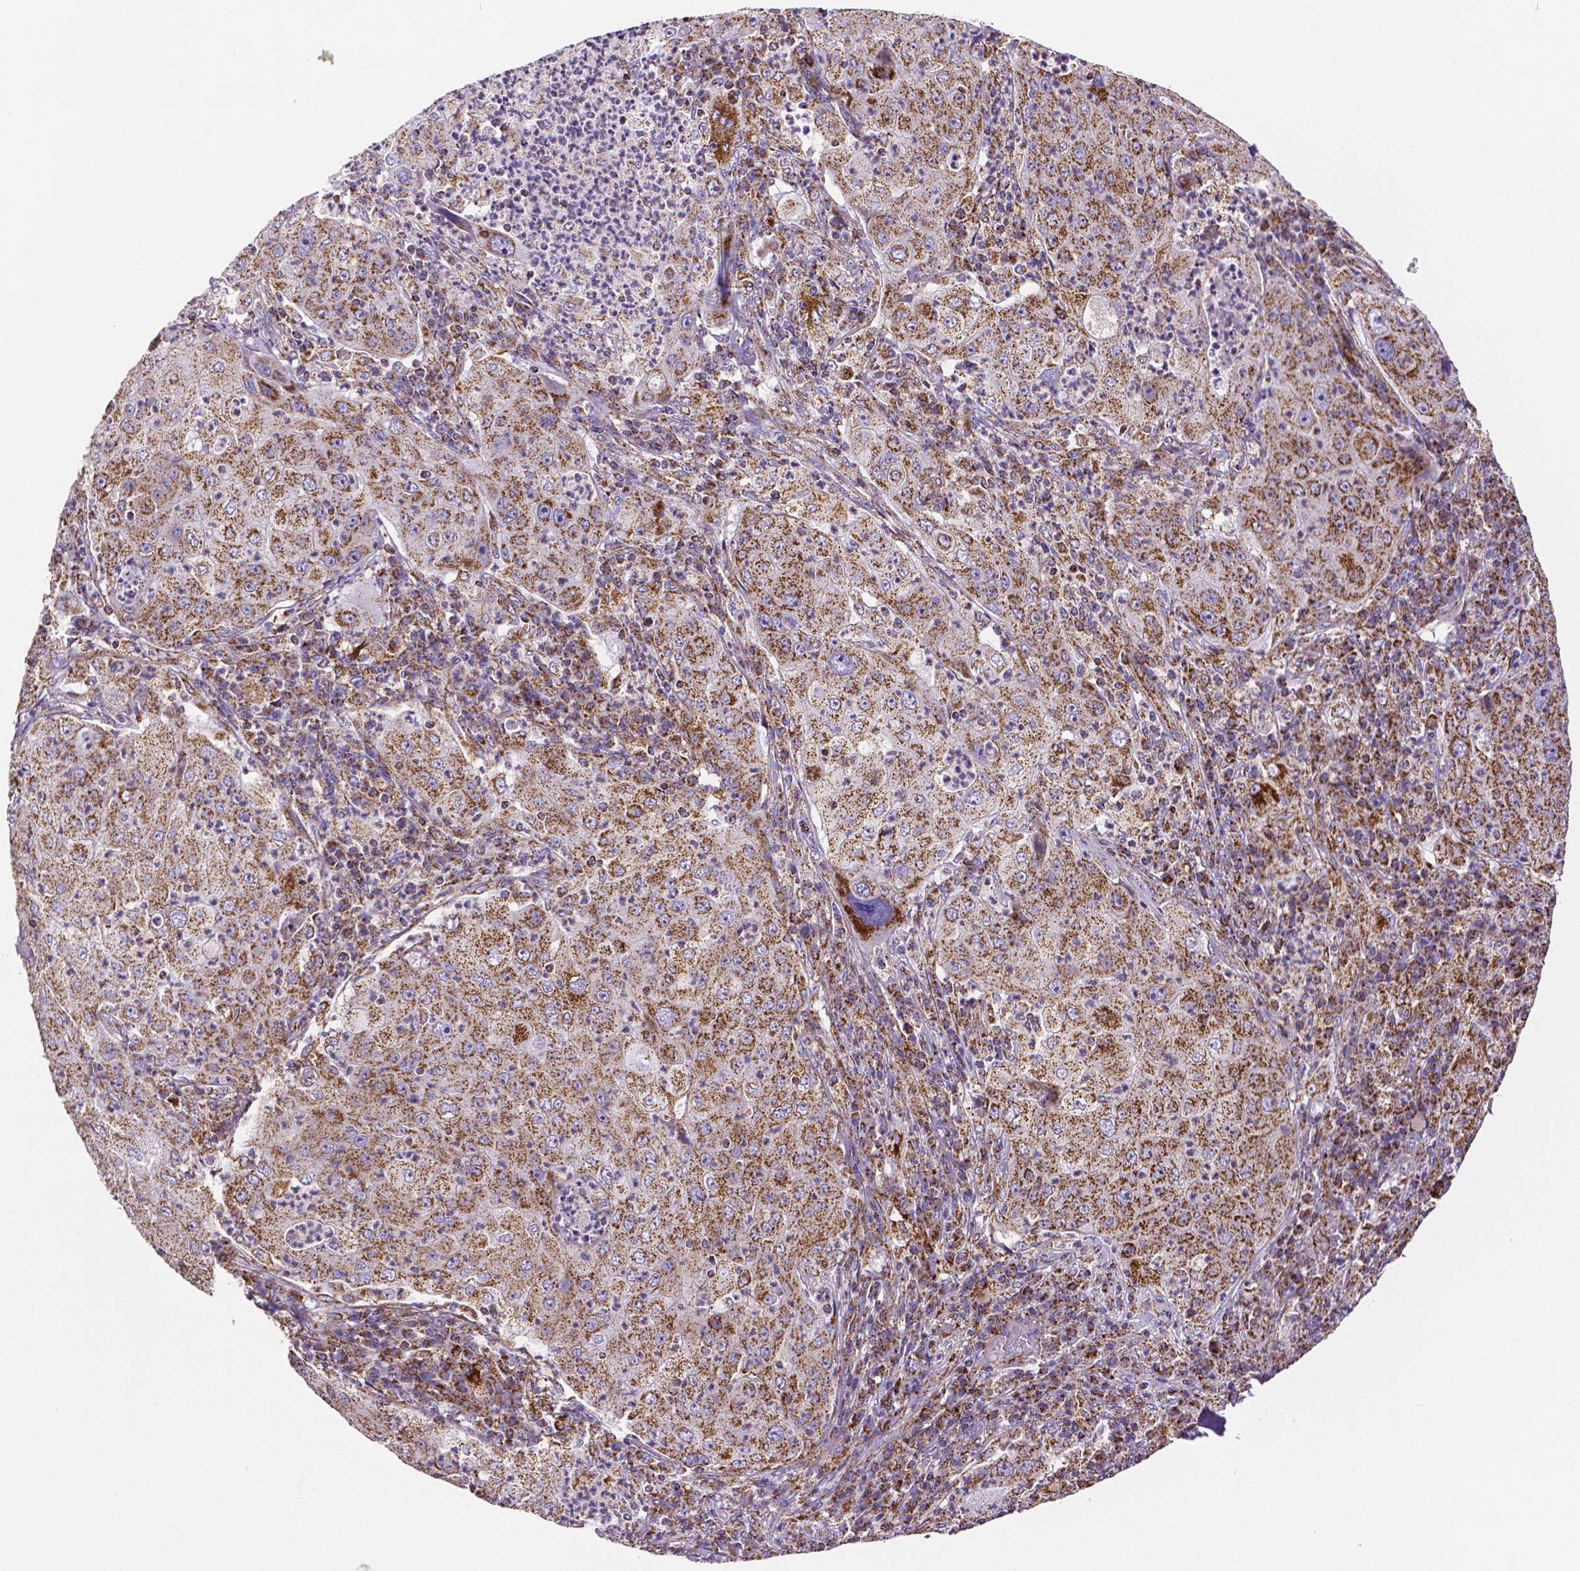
{"staining": {"intensity": "moderate", "quantity": ">75%", "location": "cytoplasmic/membranous"}, "tissue": "lung cancer", "cell_type": "Tumor cells", "image_type": "cancer", "snomed": [{"axis": "morphology", "description": "Squamous cell carcinoma, NOS"}, {"axis": "topography", "description": "Lung"}], "caption": "A histopathology image of lung cancer stained for a protein displays moderate cytoplasmic/membranous brown staining in tumor cells.", "gene": "MACC1", "patient": {"sex": "female", "age": 59}}